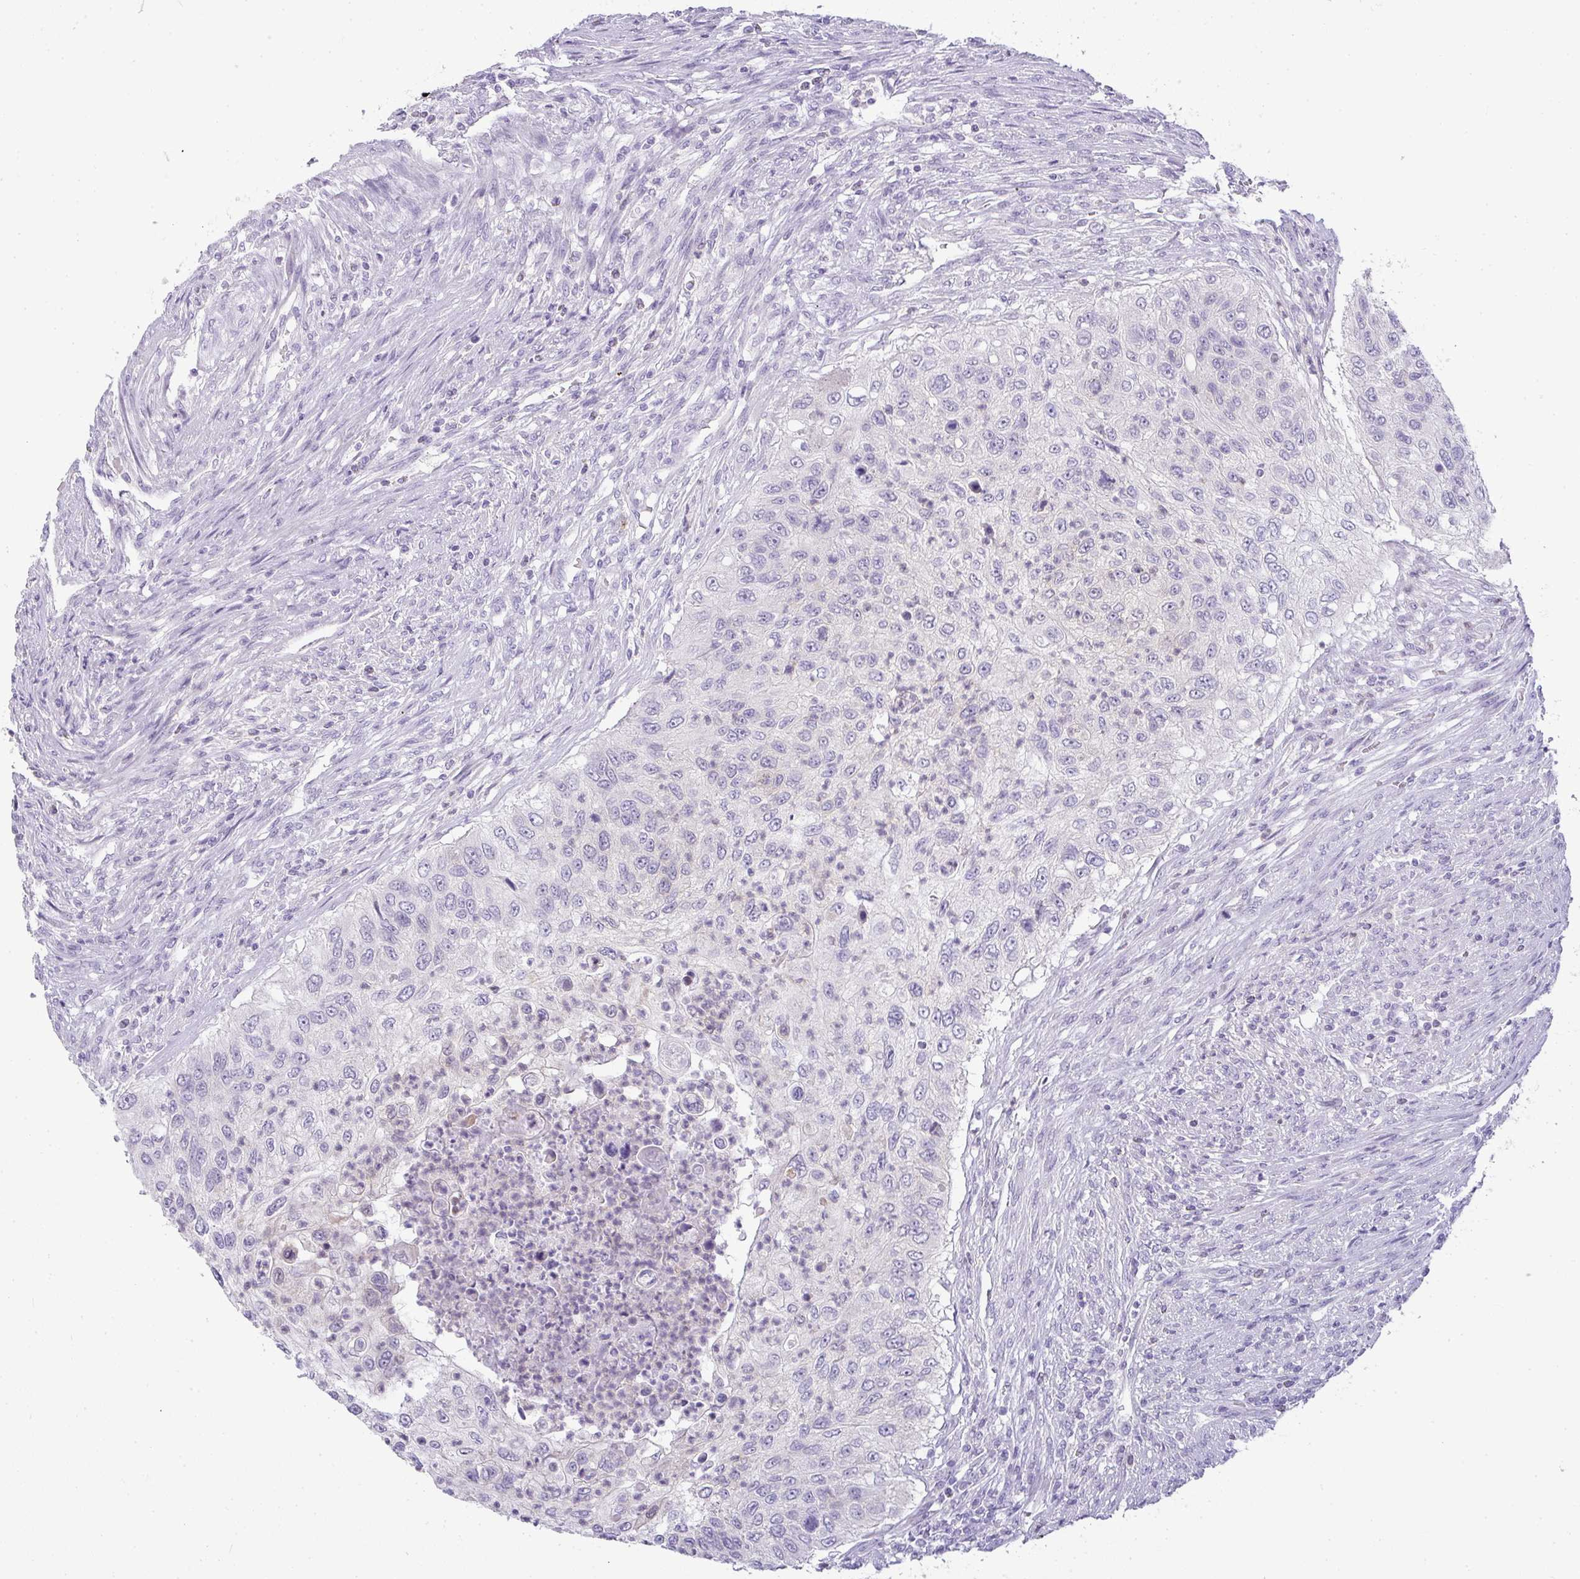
{"staining": {"intensity": "negative", "quantity": "none", "location": "none"}, "tissue": "urothelial cancer", "cell_type": "Tumor cells", "image_type": "cancer", "snomed": [{"axis": "morphology", "description": "Urothelial carcinoma, High grade"}, {"axis": "topography", "description": "Urinary bladder"}], "caption": "There is no significant staining in tumor cells of high-grade urothelial carcinoma.", "gene": "LIPE", "patient": {"sex": "female", "age": 60}}